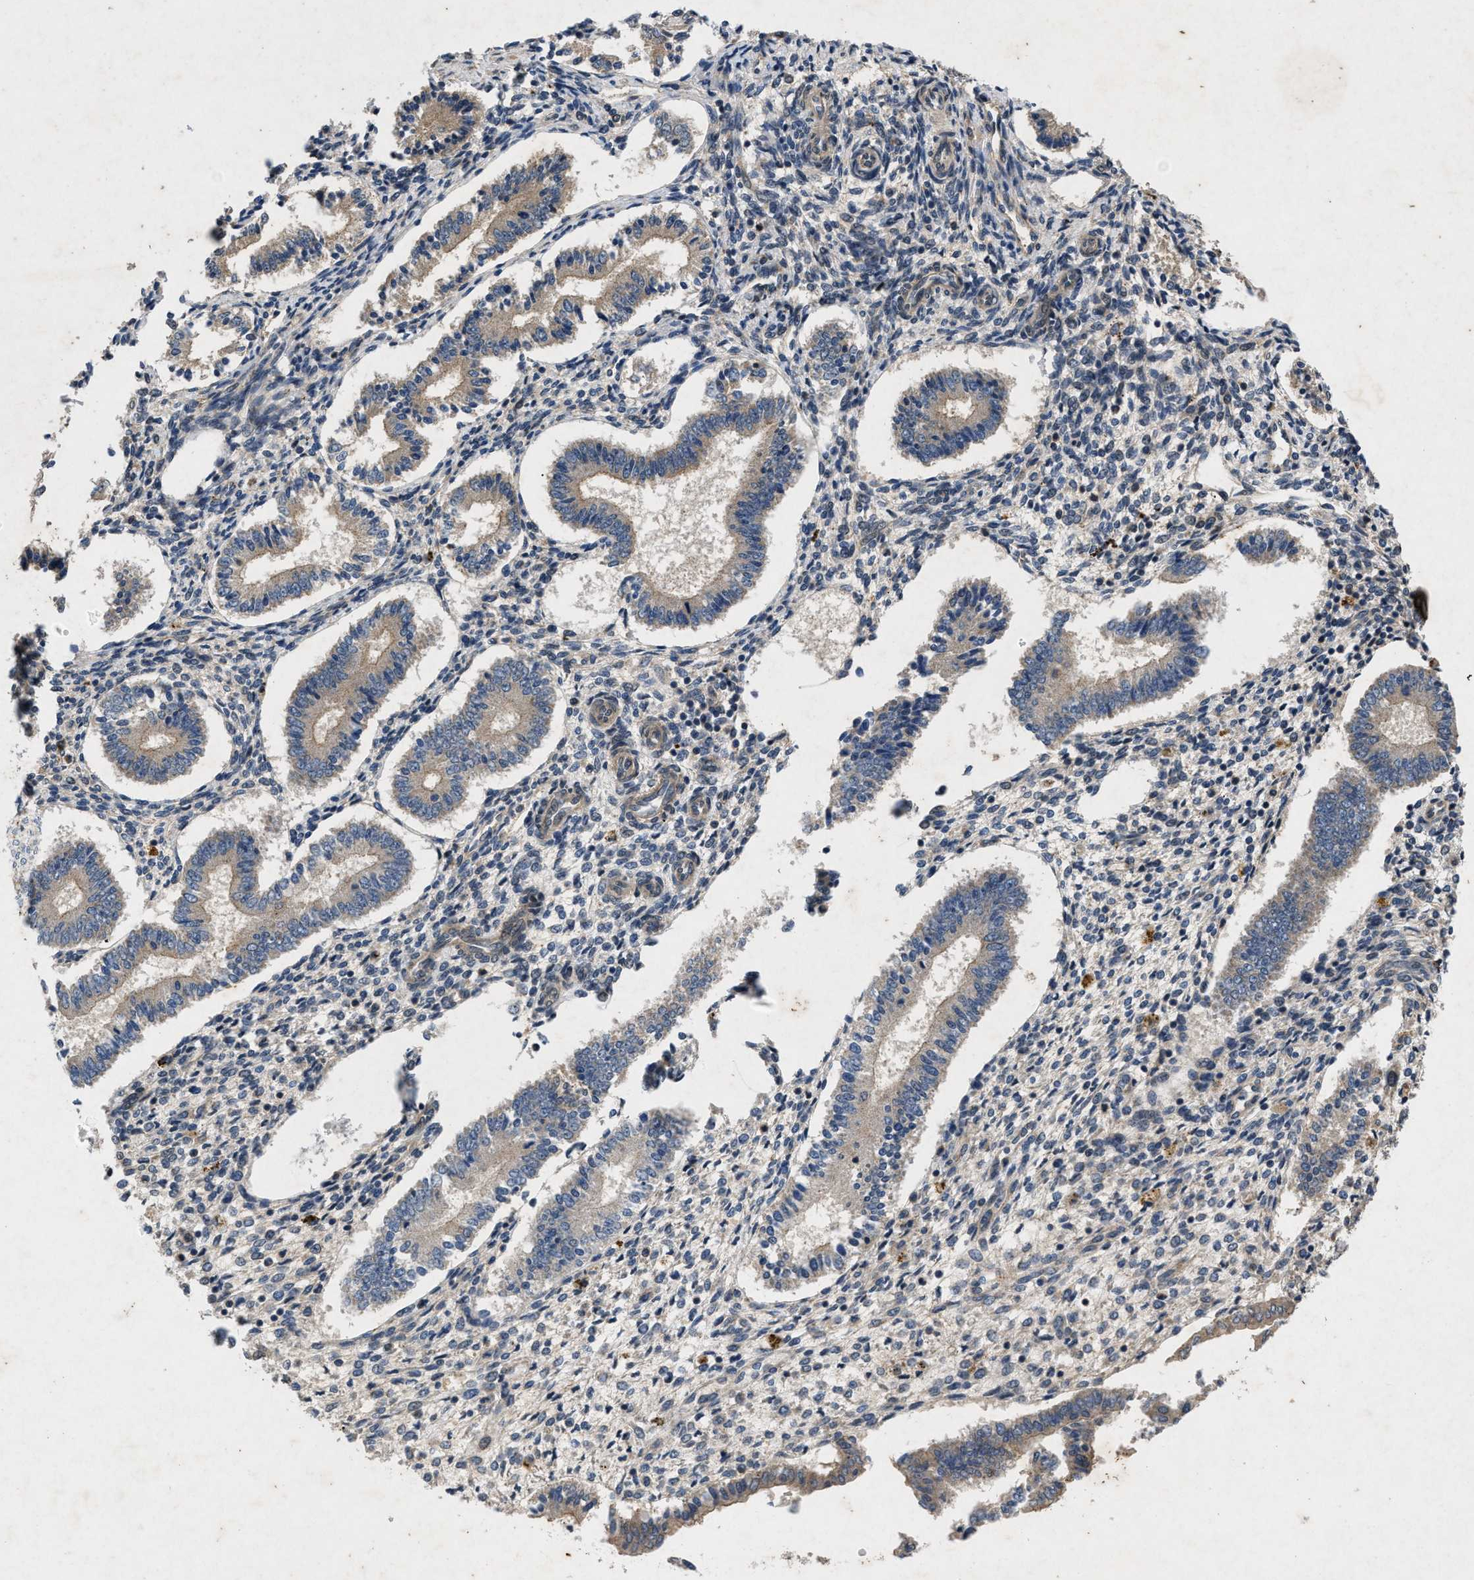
{"staining": {"intensity": "moderate", "quantity": "25%-75%", "location": "cytoplasmic/membranous"}, "tissue": "endometrium", "cell_type": "Cells in endometrial stroma", "image_type": "normal", "snomed": [{"axis": "morphology", "description": "Normal tissue, NOS"}, {"axis": "topography", "description": "Endometrium"}], "caption": "This photomicrograph demonstrates immunohistochemistry (IHC) staining of normal human endometrium, with medium moderate cytoplasmic/membranous expression in about 25%-75% of cells in endometrial stroma.", "gene": "PRKG2", "patient": {"sex": "female", "age": 42}}